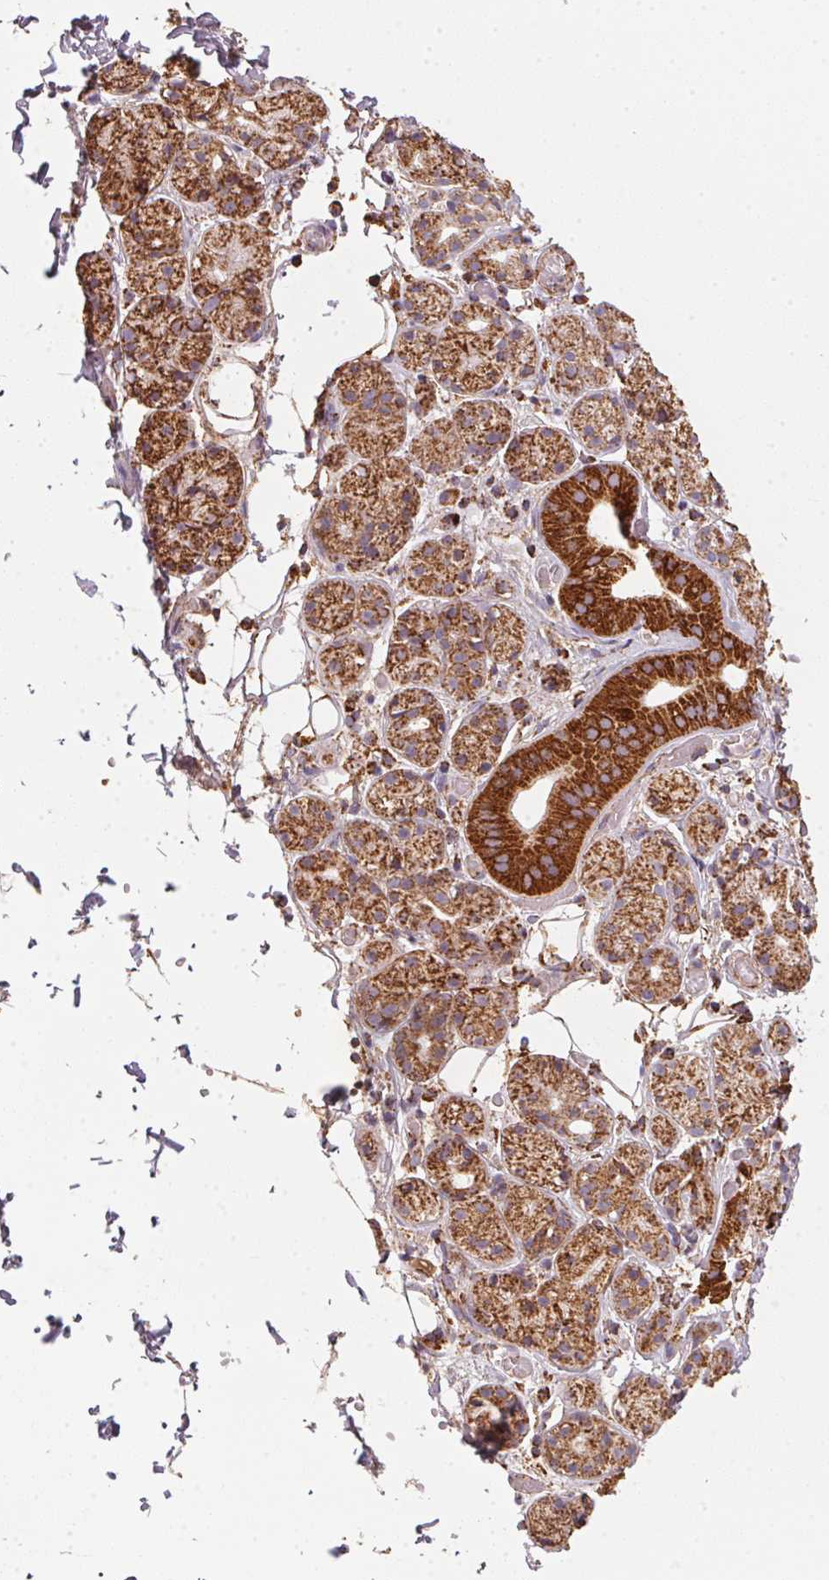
{"staining": {"intensity": "strong", "quantity": ">75%", "location": "cytoplasmic/membranous"}, "tissue": "salivary gland", "cell_type": "Glandular cells", "image_type": "normal", "snomed": [{"axis": "morphology", "description": "Normal tissue, NOS"}, {"axis": "topography", "description": "Salivary gland"}, {"axis": "topography", "description": "Peripheral nerve tissue"}], "caption": "About >75% of glandular cells in normal human salivary gland reveal strong cytoplasmic/membranous protein staining as visualized by brown immunohistochemical staining.", "gene": "NDUFS2", "patient": {"sex": "male", "age": 71}}